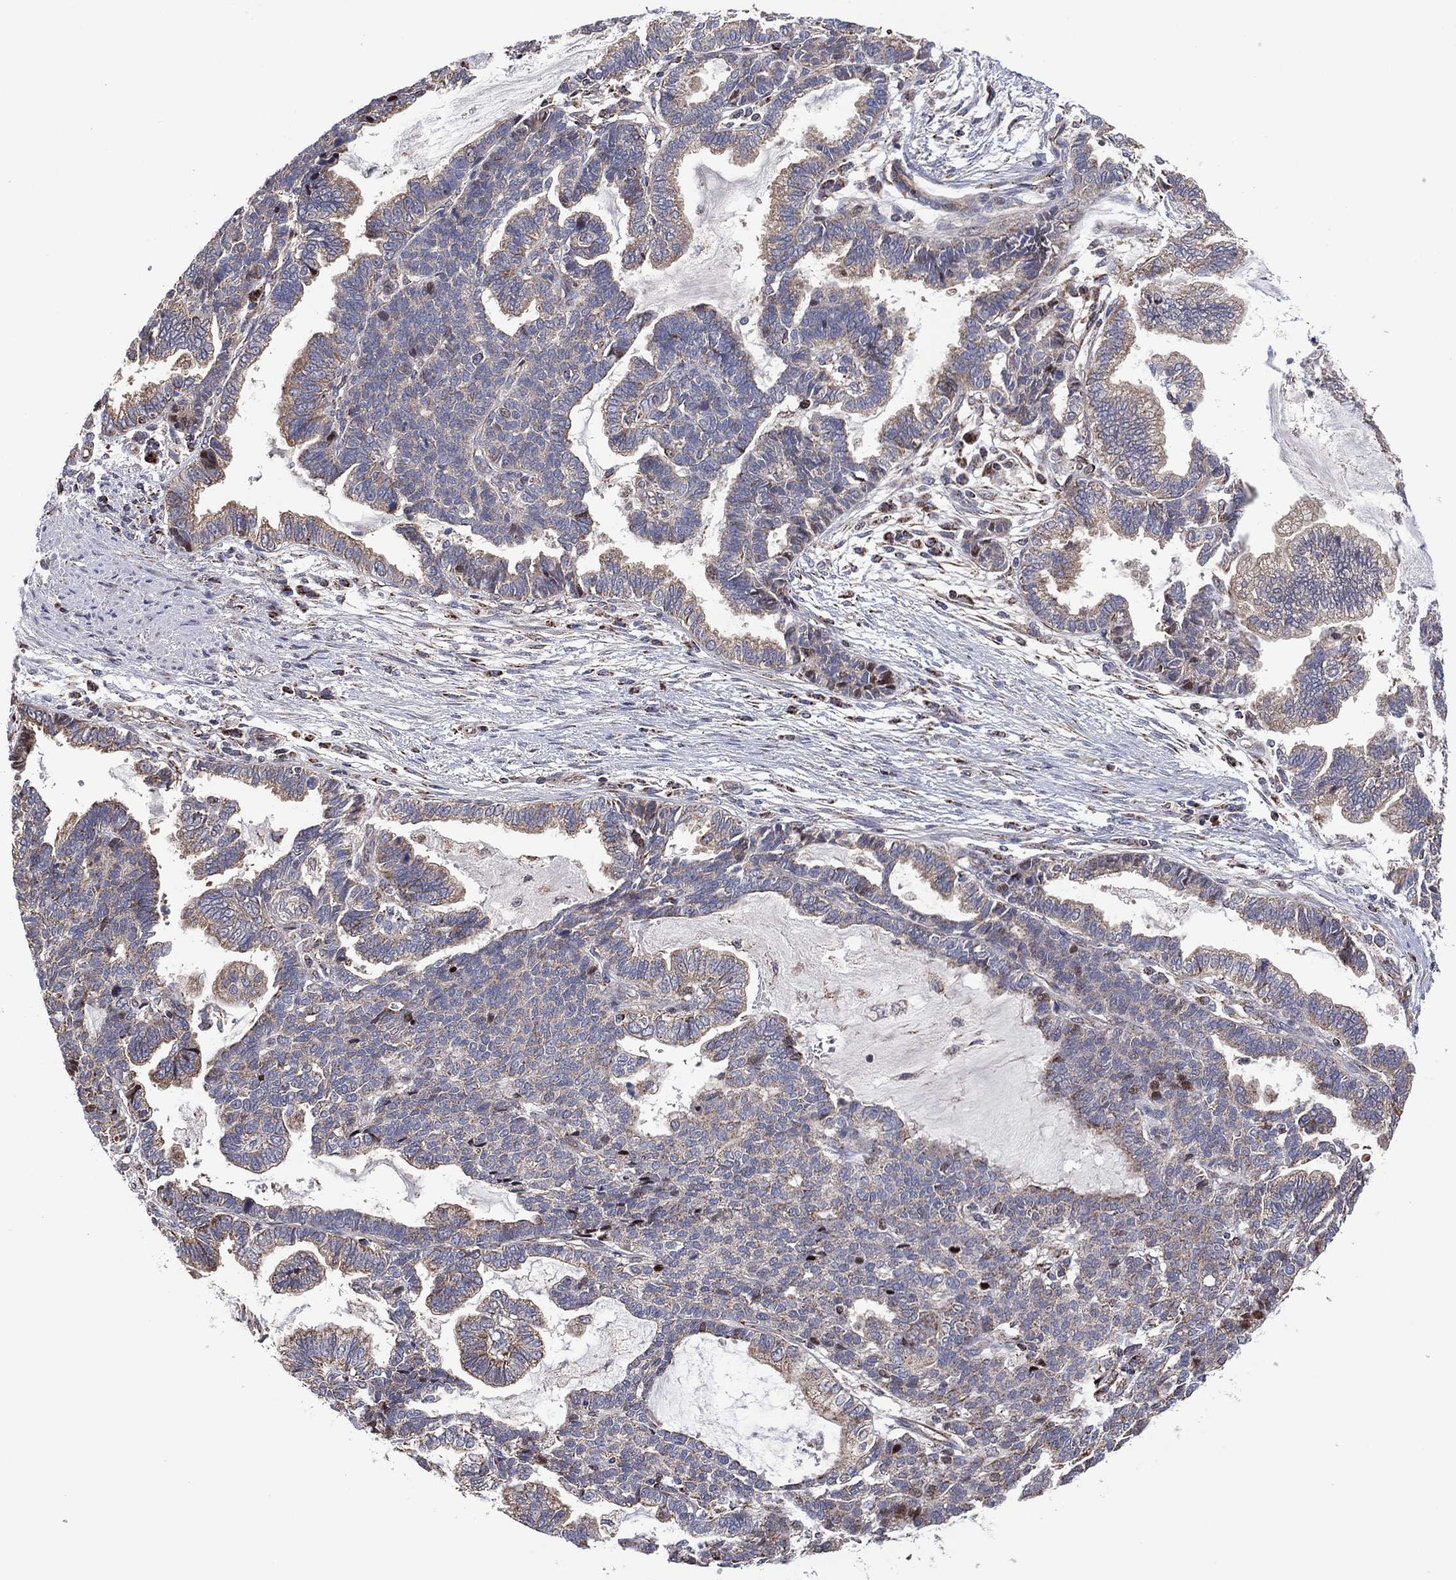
{"staining": {"intensity": "weak", "quantity": "<25%", "location": "cytoplasmic/membranous"}, "tissue": "stomach cancer", "cell_type": "Tumor cells", "image_type": "cancer", "snomed": [{"axis": "morphology", "description": "Adenocarcinoma, NOS"}, {"axis": "topography", "description": "Stomach"}], "caption": "Stomach cancer stained for a protein using immunohistochemistry (IHC) displays no expression tumor cells.", "gene": "PIDD1", "patient": {"sex": "male", "age": 83}}